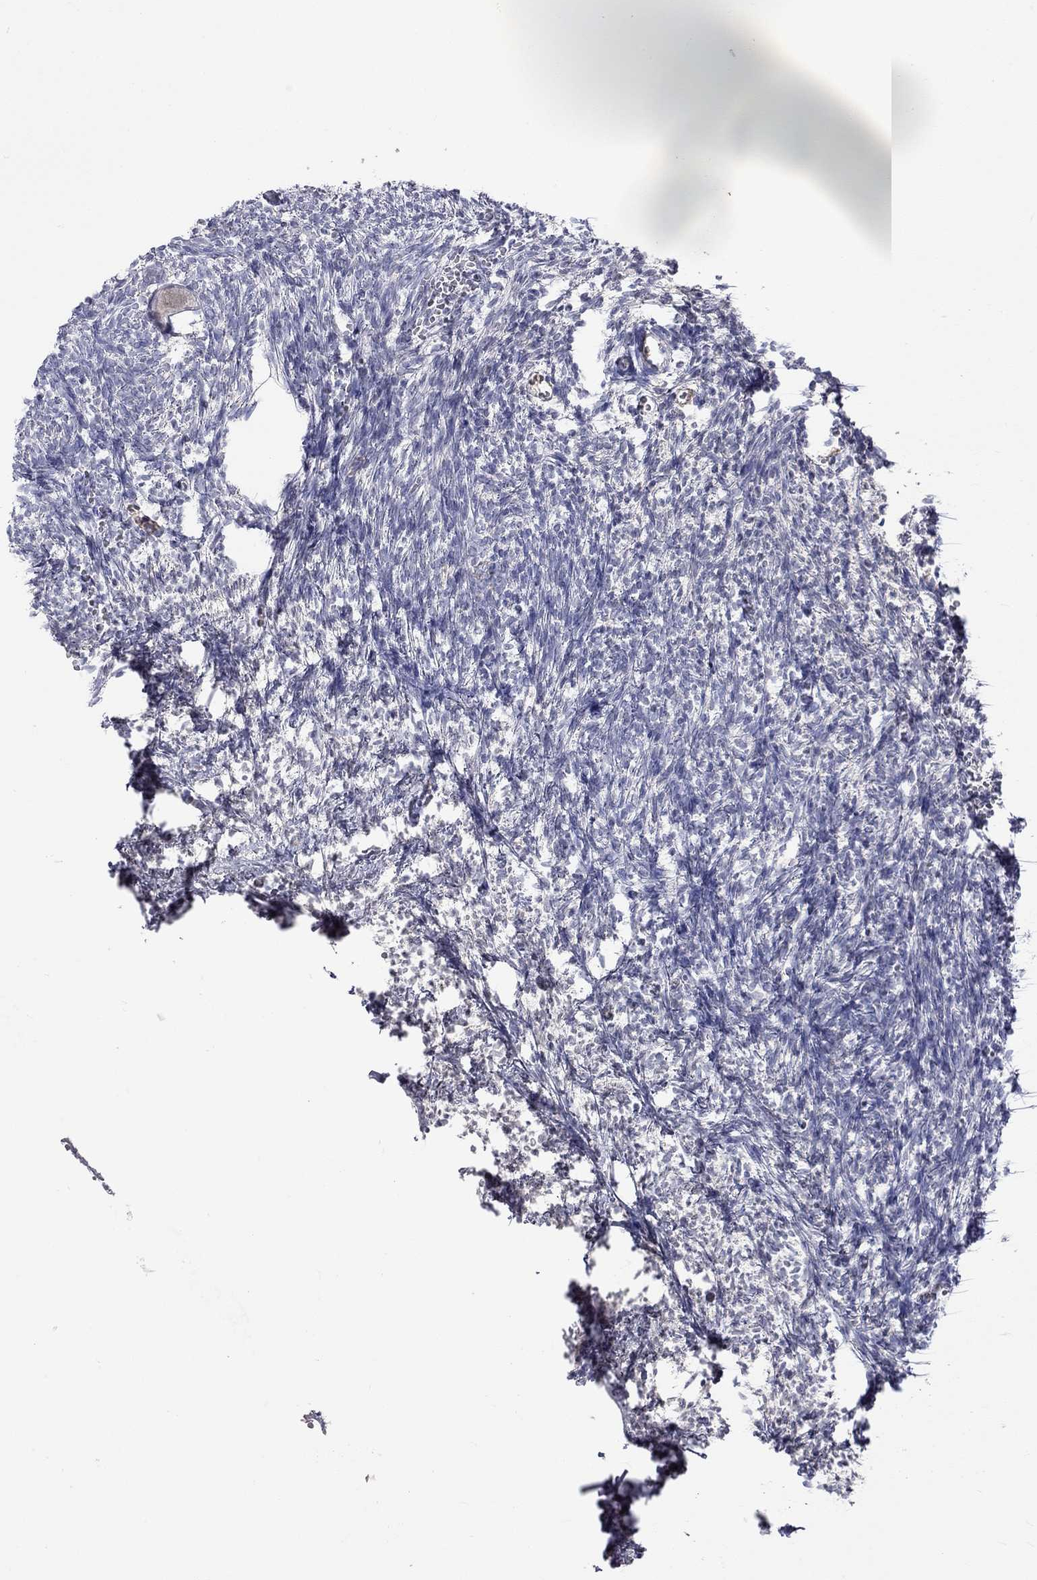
{"staining": {"intensity": "moderate", "quantity": "25%-75%", "location": "cytoplasmic/membranous"}, "tissue": "ovary", "cell_type": "Follicle cells", "image_type": "normal", "snomed": [{"axis": "morphology", "description": "Normal tissue, NOS"}, {"axis": "topography", "description": "Ovary"}], "caption": "Follicle cells exhibit medium levels of moderate cytoplasmic/membranous expression in approximately 25%-75% of cells in normal human ovary. (brown staining indicates protein expression, while blue staining denotes nuclei).", "gene": "LRFN4", "patient": {"sex": "female", "age": 43}}